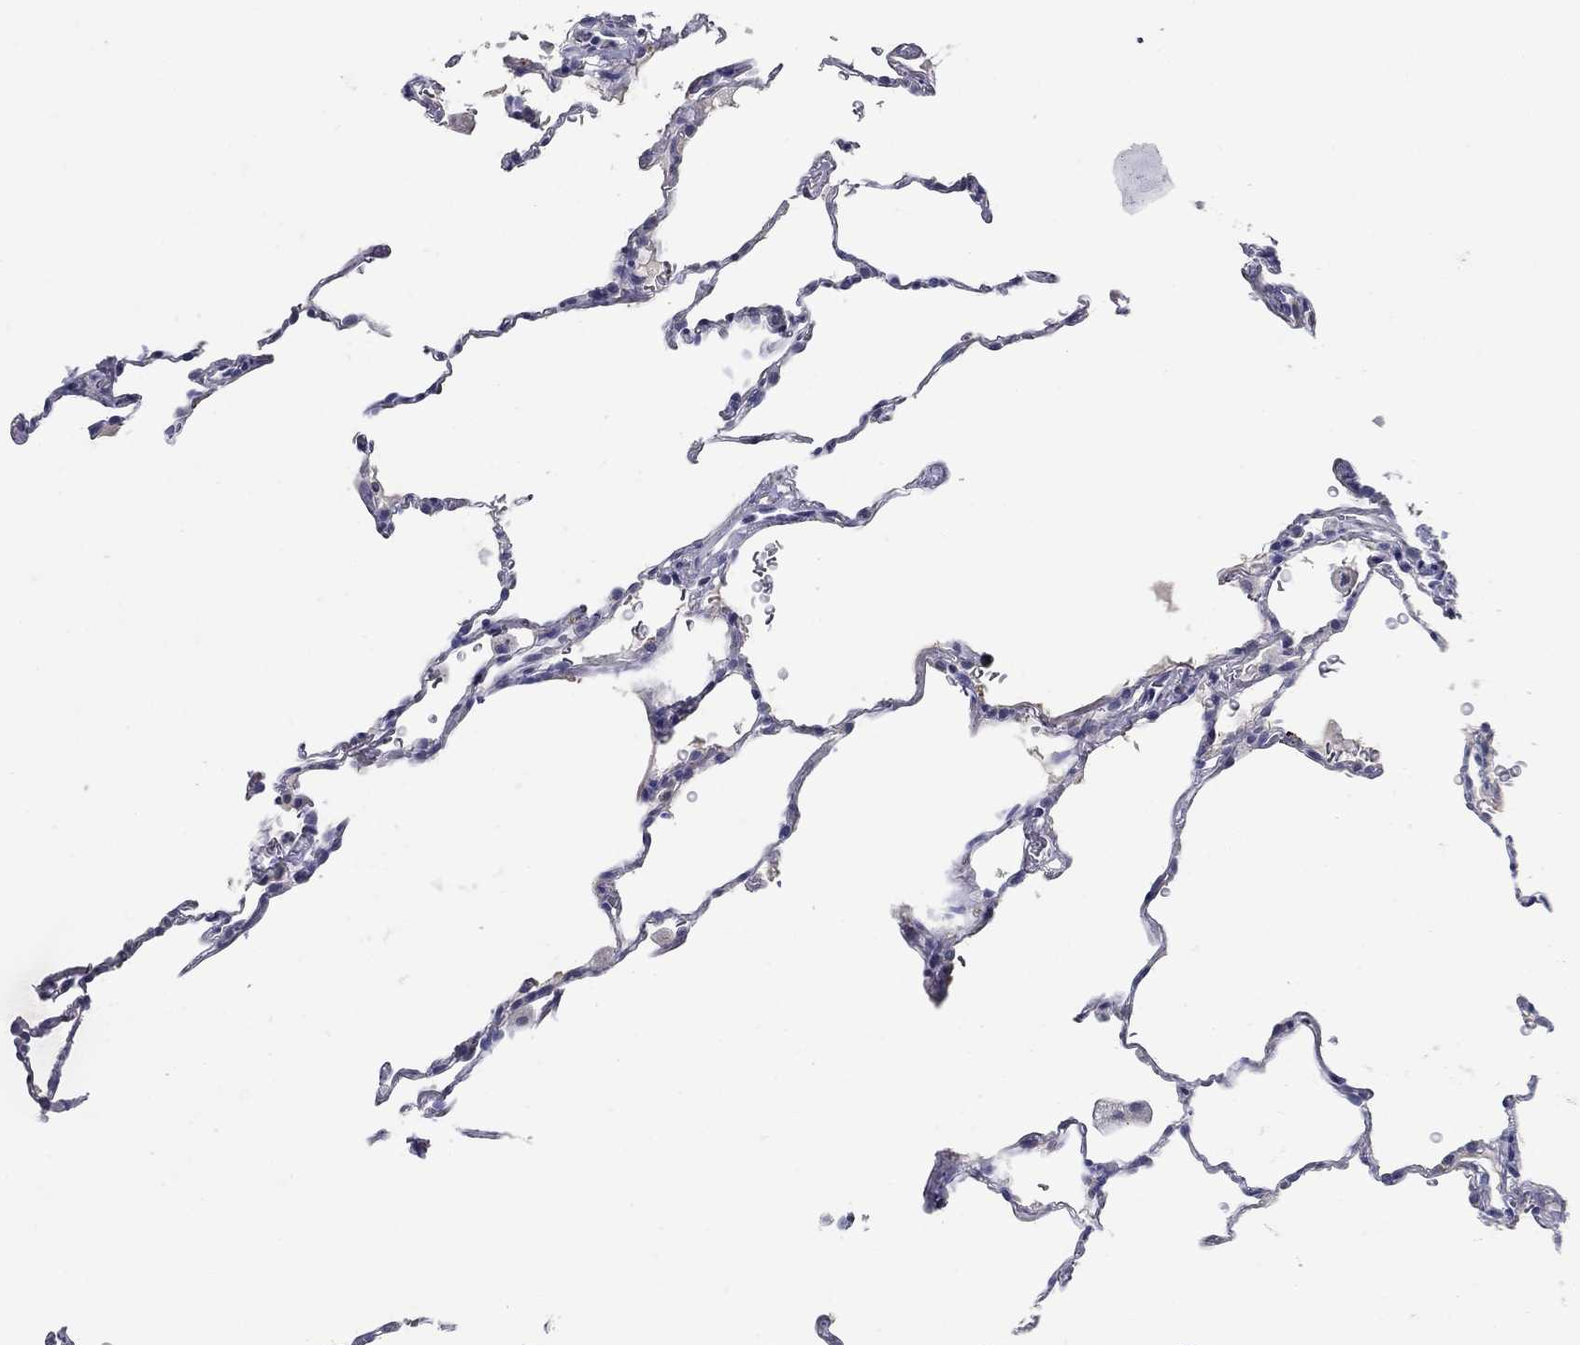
{"staining": {"intensity": "negative", "quantity": "none", "location": "none"}, "tissue": "lung", "cell_type": "Alveolar cells", "image_type": "normal", "snomed": [{"axis": "morphology", "description": "Normal tissue, NOS"}, {"axis": "morphology", "description": "Adenocarcinoma, metastatic, NOS"}, {"axis": "topography", "description": "Lung"}], "caption": "Lung stained for a protein using immunohistochemistry (IHC) exhibits no expression alveolar cells.", "gene": "POMC", "patient": {"sex": "male", "age": 45}}